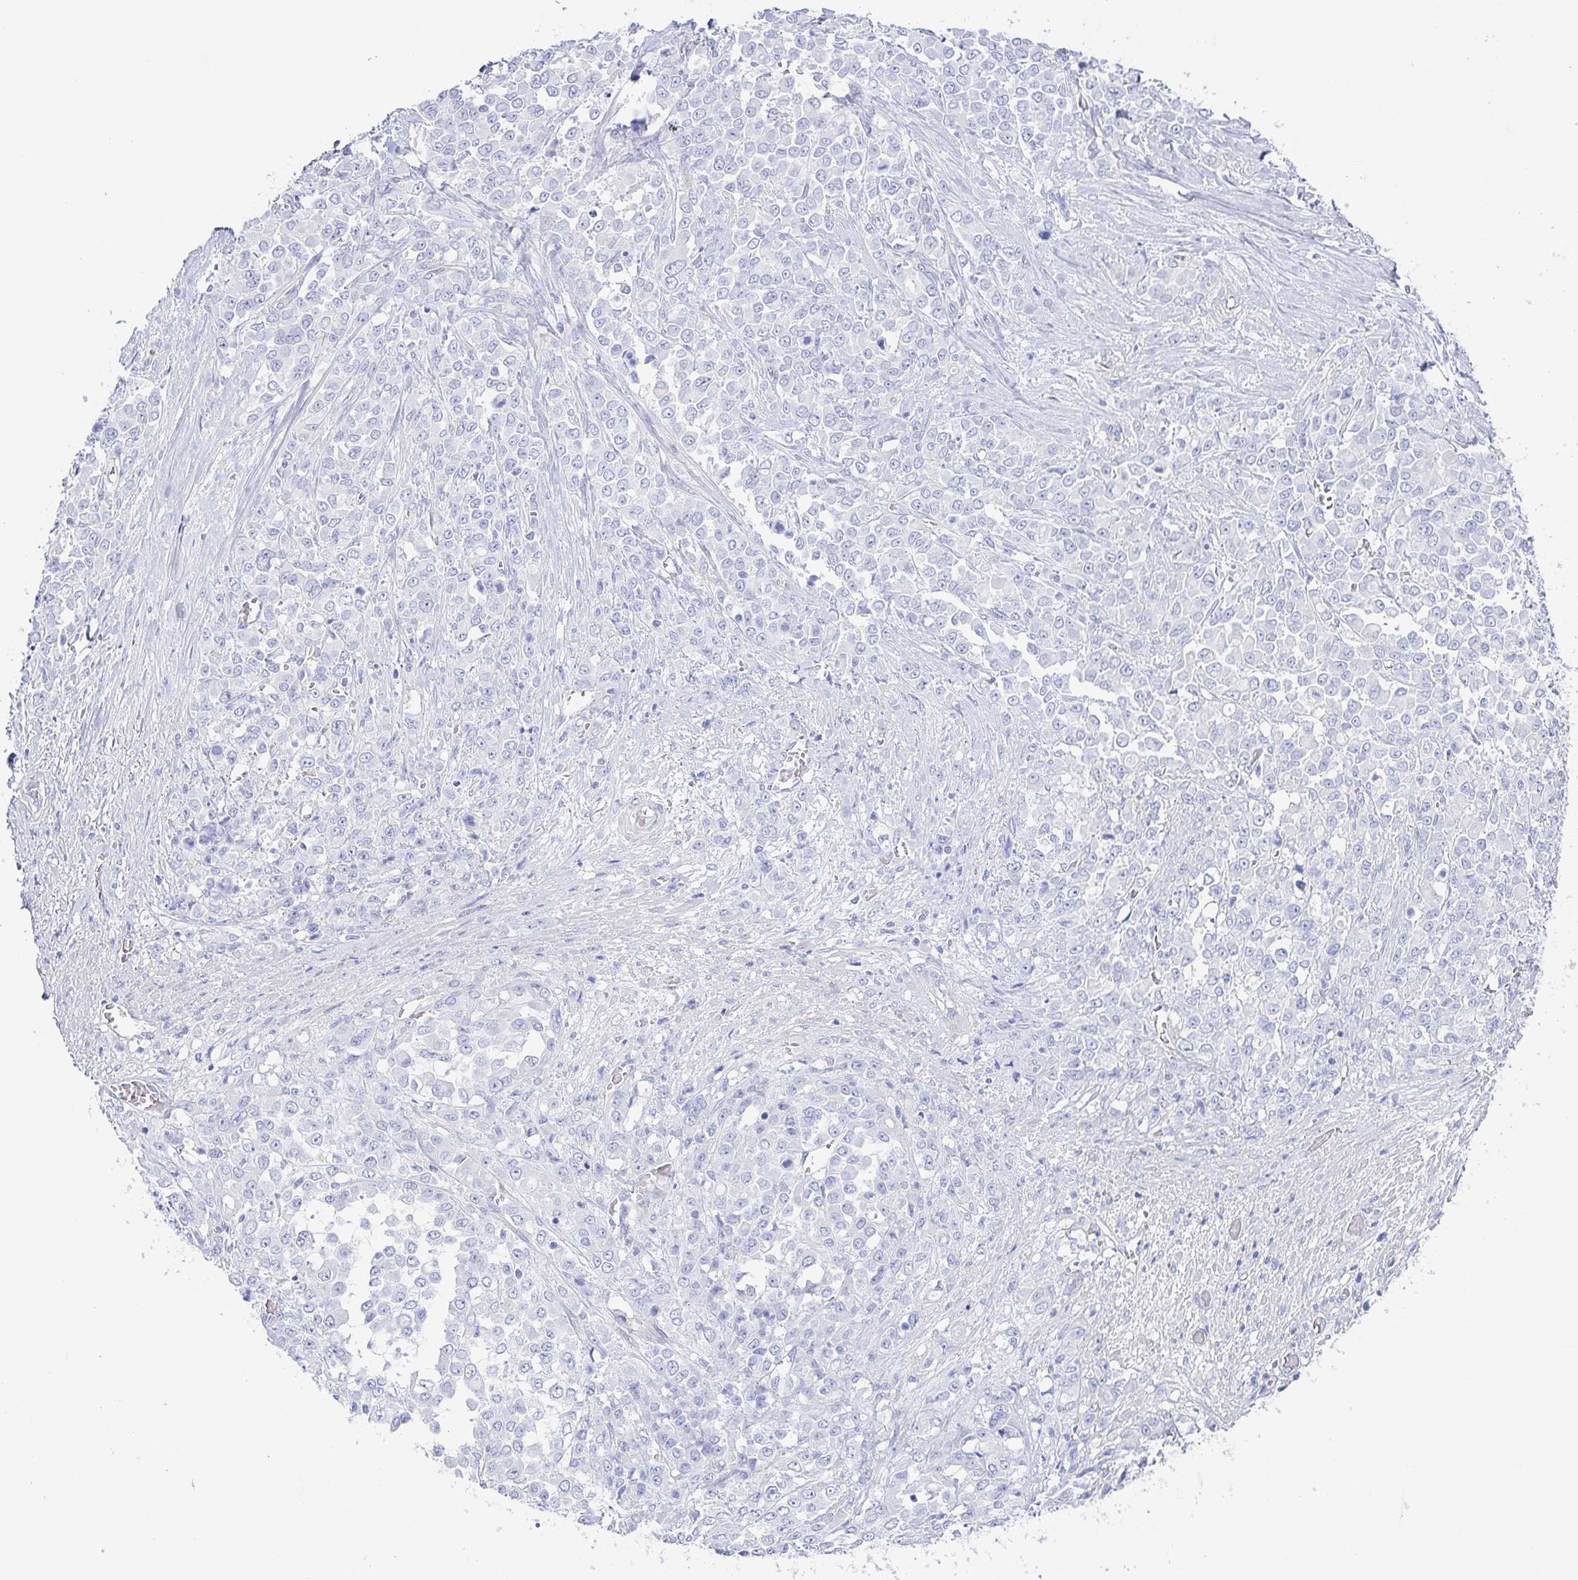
{"staining": {"intensity": "negative", "quantity": "none", "location": "none"}, "tissue": "stomach cancer", "cell_type": "Tumor cells", "image_type": "cancer", "snomed": [{"axis": "morphology", "description": "Adenocarcinoma, NOS"}, {"axis": "topography", "description": "Stomach"}], "caption": "The histopathology image exhibits no staining of tumor cells in stomach cancer.", "gene": "DYNC1I1", "patient": {"sex": "female", "age": 76}}